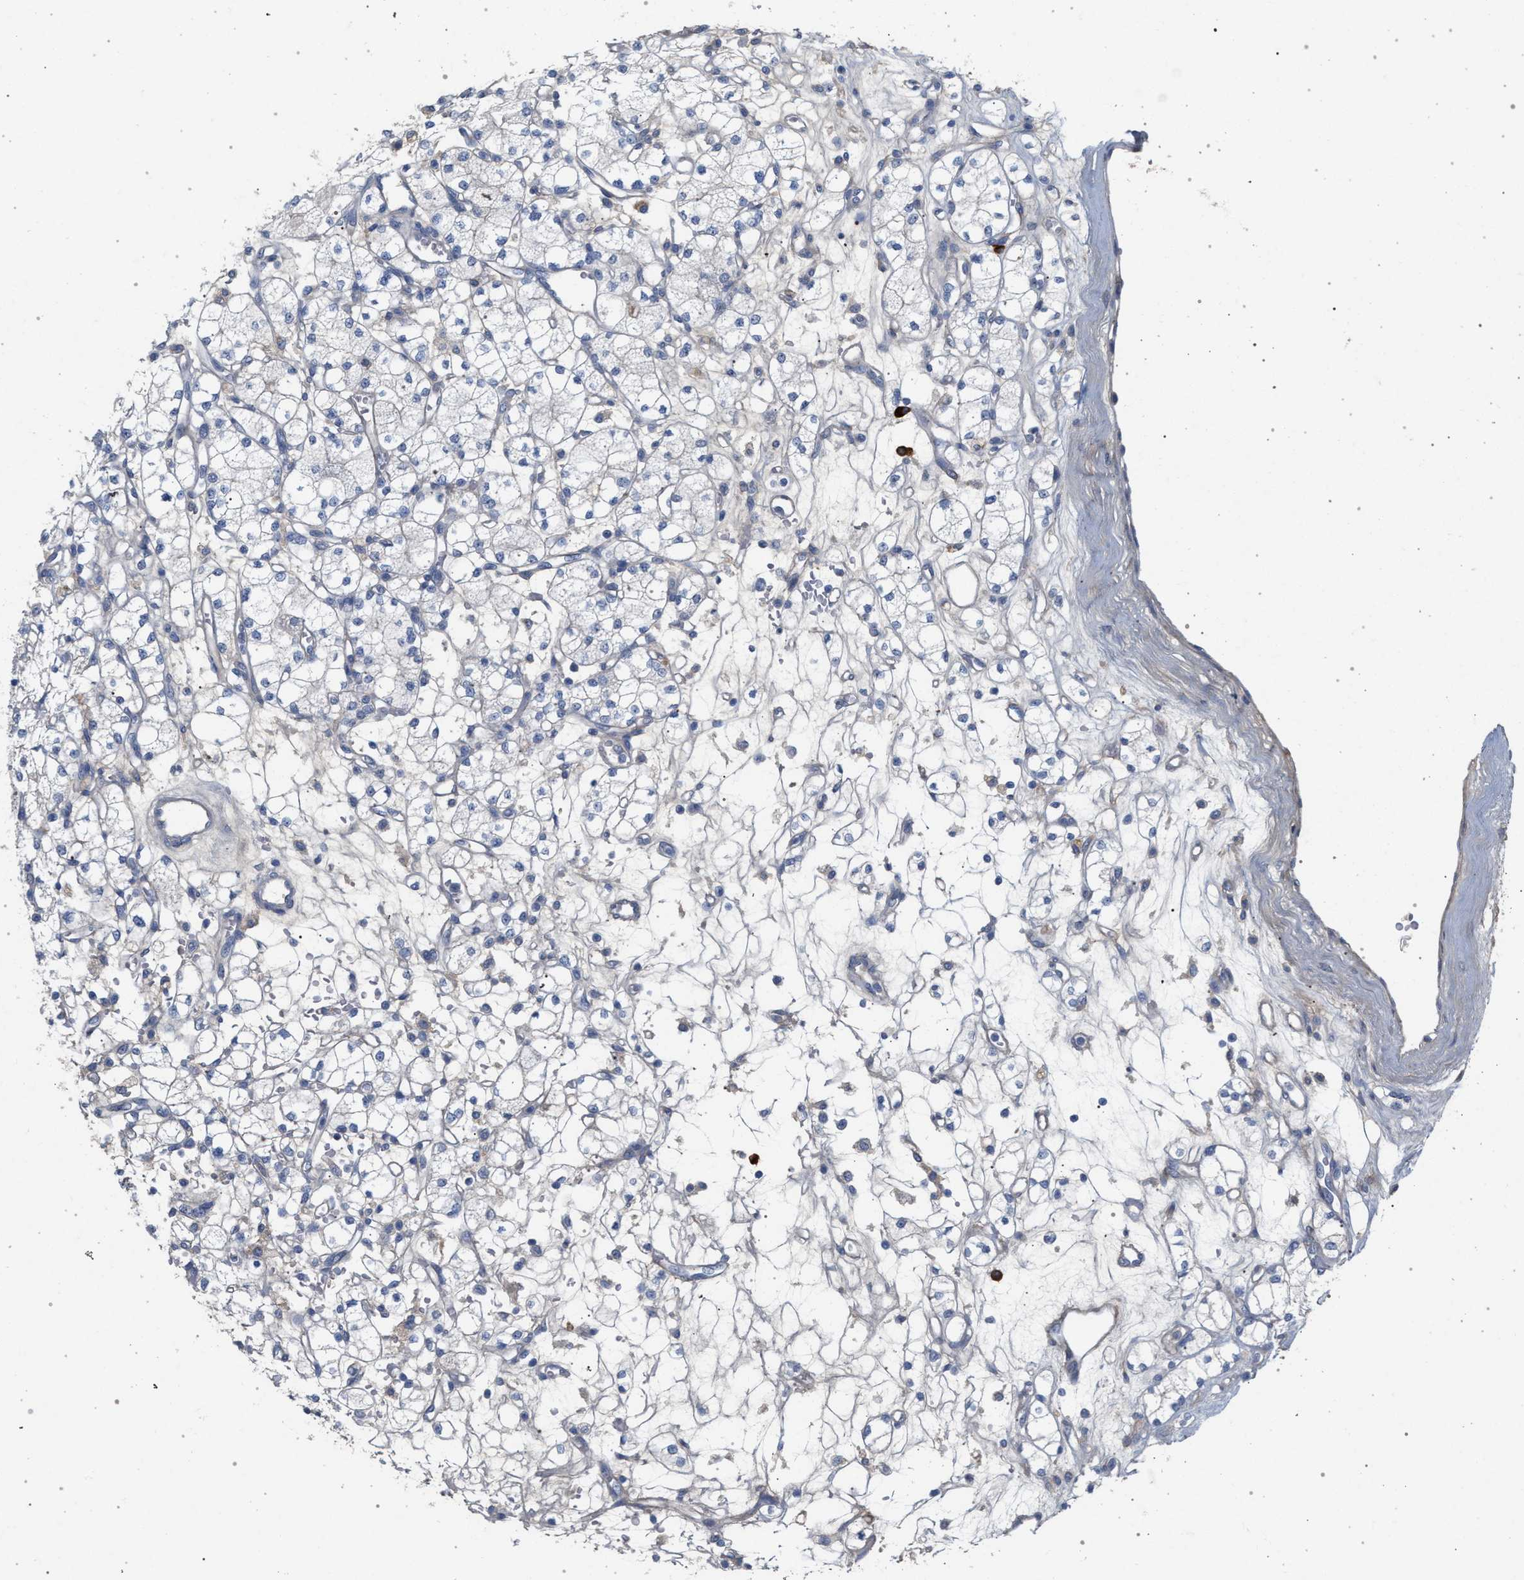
{"staining": {"intensity": "negative", "quantity": "none", "location": "none"}, "tissue": "renal cancer", "cell_type": "Tumor cells", "image_type": "cancer", "snomed": [{"axis": "morphology", "description": "Adenocarcinoma, NOS"}, {"axis": "topography", "description": "Kidney"}], "caption": "DAB (3,3'-diaminobenzidine) immunohistochemical staining of adenocarcinoma (renal) reveals no significant positivity in tumor cells. (Stains: DAB IHC with hematoxylin counter stain, Microscopy: brightfield microscopy at high magnification).", "gene": "MAMDC2", "patient": {"sex": "male", "age": 77}}